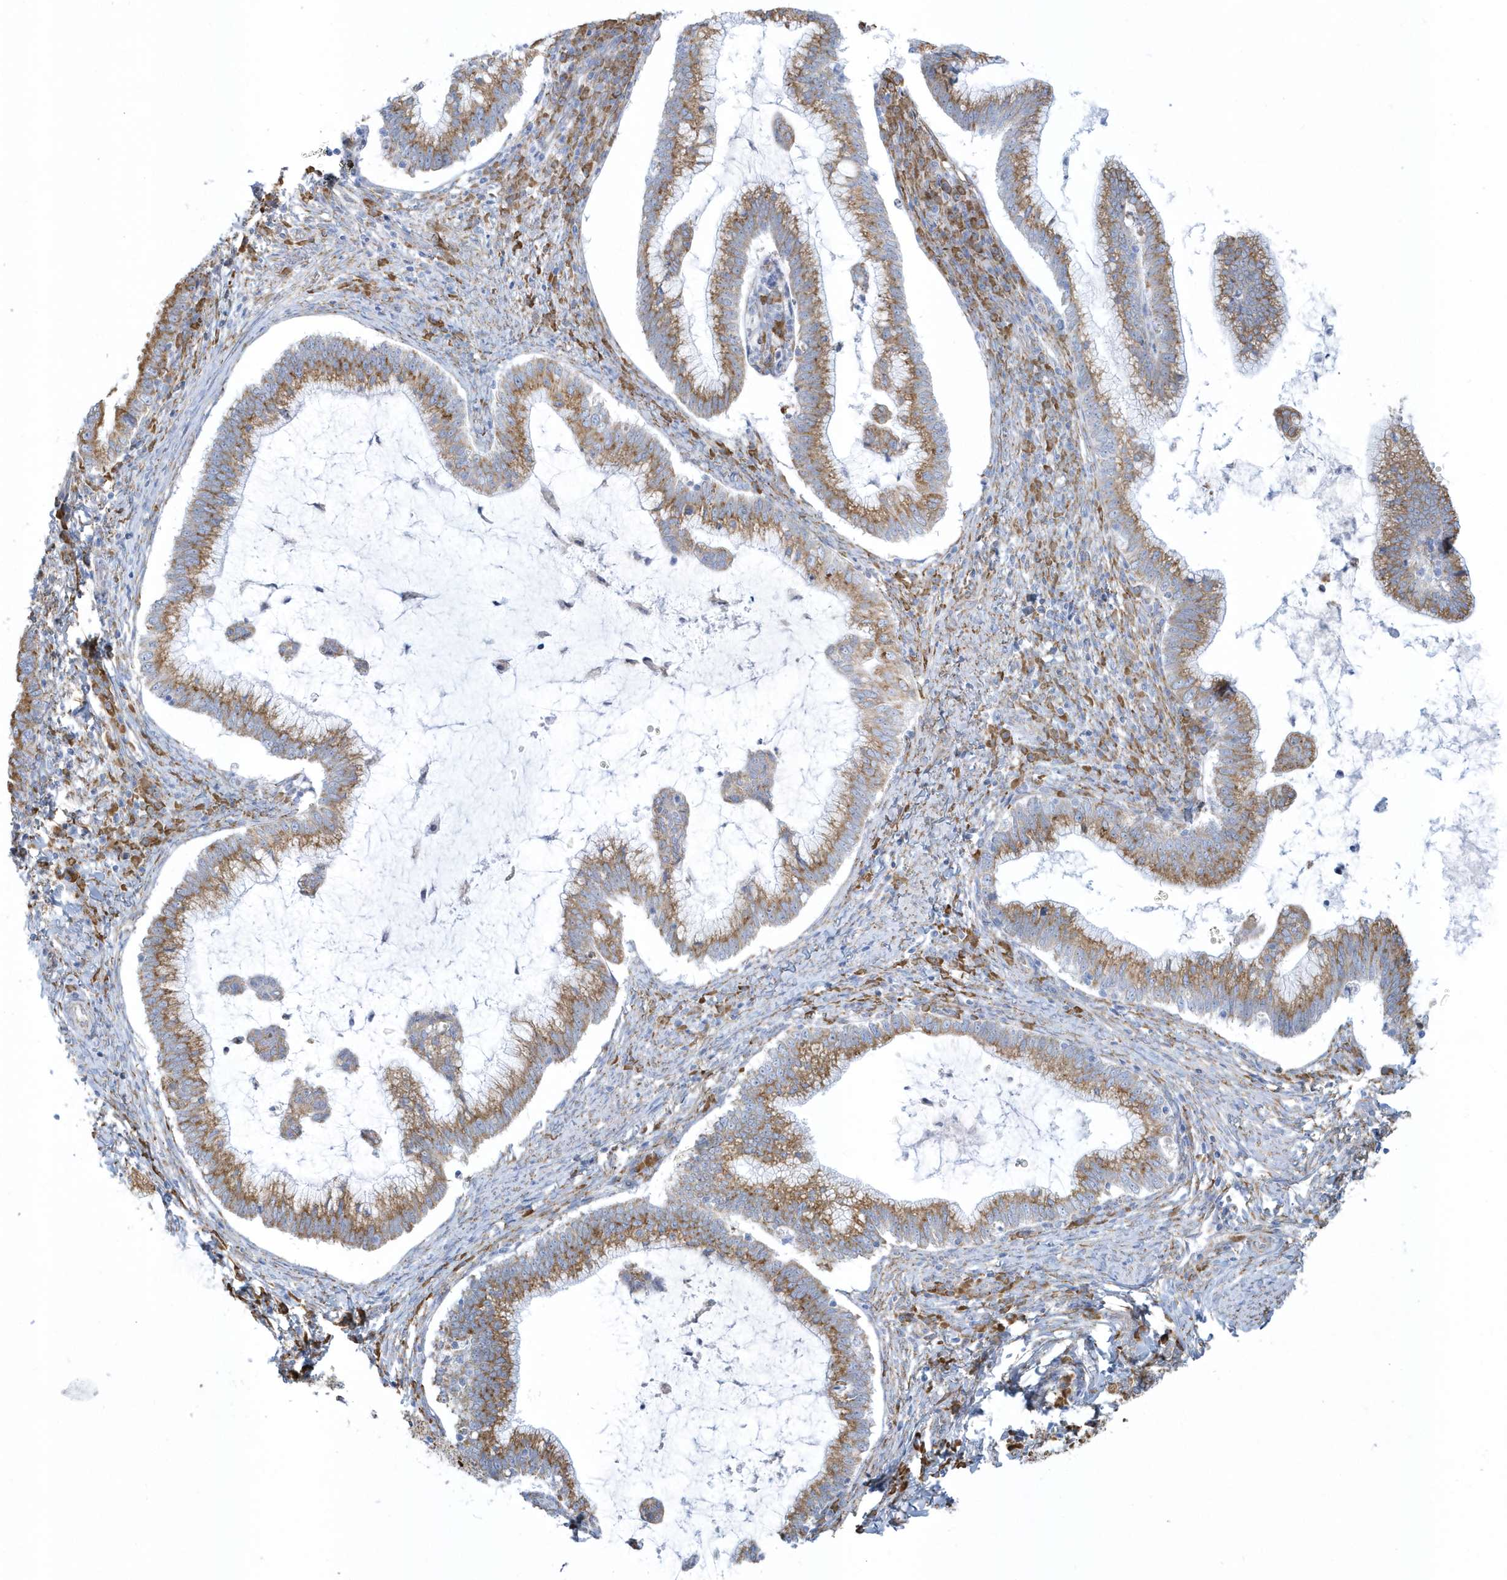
{"staining": {"intensity": "moderate", "quantity": ">75%", "location": "cytoplasmic/membranous"}, "tissue": "cervical cancer", "cell_type": "Tumor cells", "image_type": "cancer", "snomed": [{"axis": "morphology", "description": "Adenocarcinoma, NOS"}, {"axis": "topography", "description": "Cervix"}], "caption": "Cervical adenocarcinoma was stained to show a protein in brown. There is medium levels of moderate cytoplasmic/membranous expression in about >75% of tumor cells. (brown staining indicates protein expression, while blue staining denotes nuclei).", "gene": "DCAF1", "patient": {"sex": "female", "age": 36}}